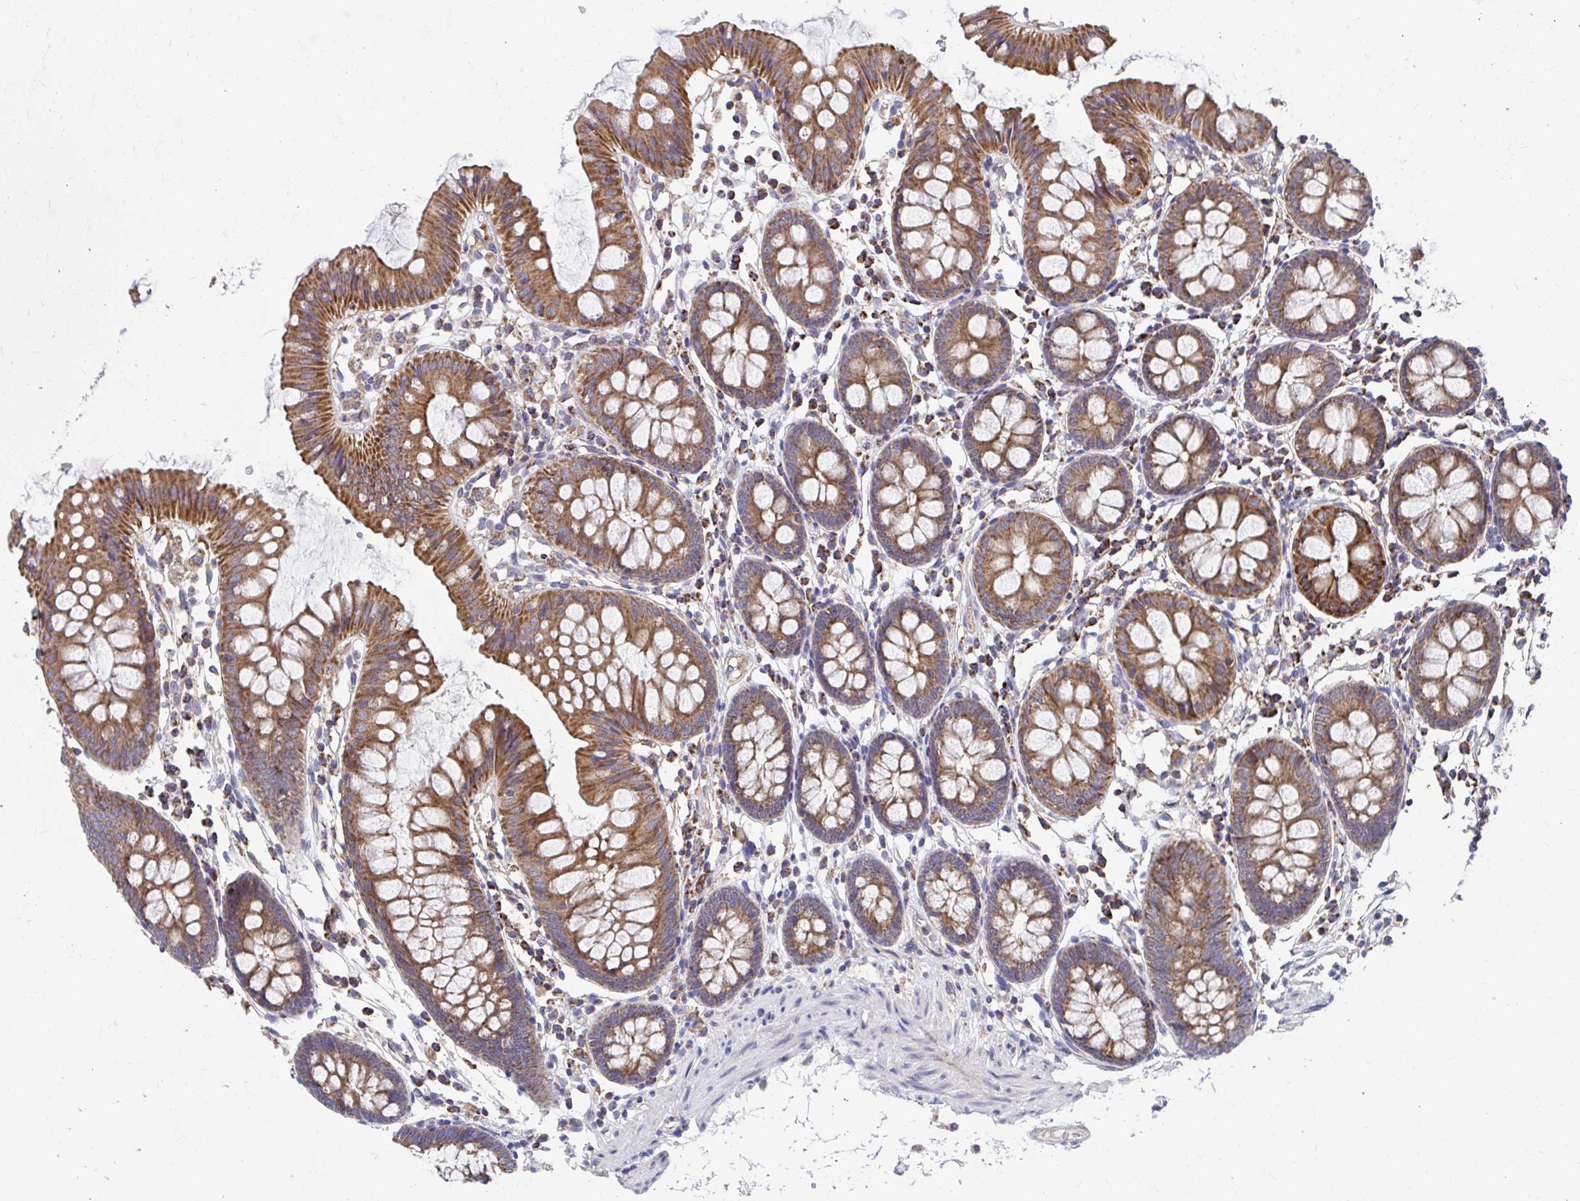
{"staining": {"intensity": "moderate", "quantity": ">75%", "location": "cytoplasmic/membranous"}, "tissue": "colon", "cell_type": "Endothelial cells", "image_type": "normal", "snomed": [{"axis": "morphology", "description": "Normal tissue, NOS"}, {"axis": "topography", "description": "Colon"}], "caption": "IHC histopathology image of unremarkable colon: human colon stained using immunohistochemistry (IHC) demonstrates medium levels of moderate protein expression localized specifically in the cytoplasmic/membranous of endothelial cells, appearing as a cytoplasmic/membranous brown color.", "gene": "FHIP1B", "patient": {"sex": "female", "age": 84}}